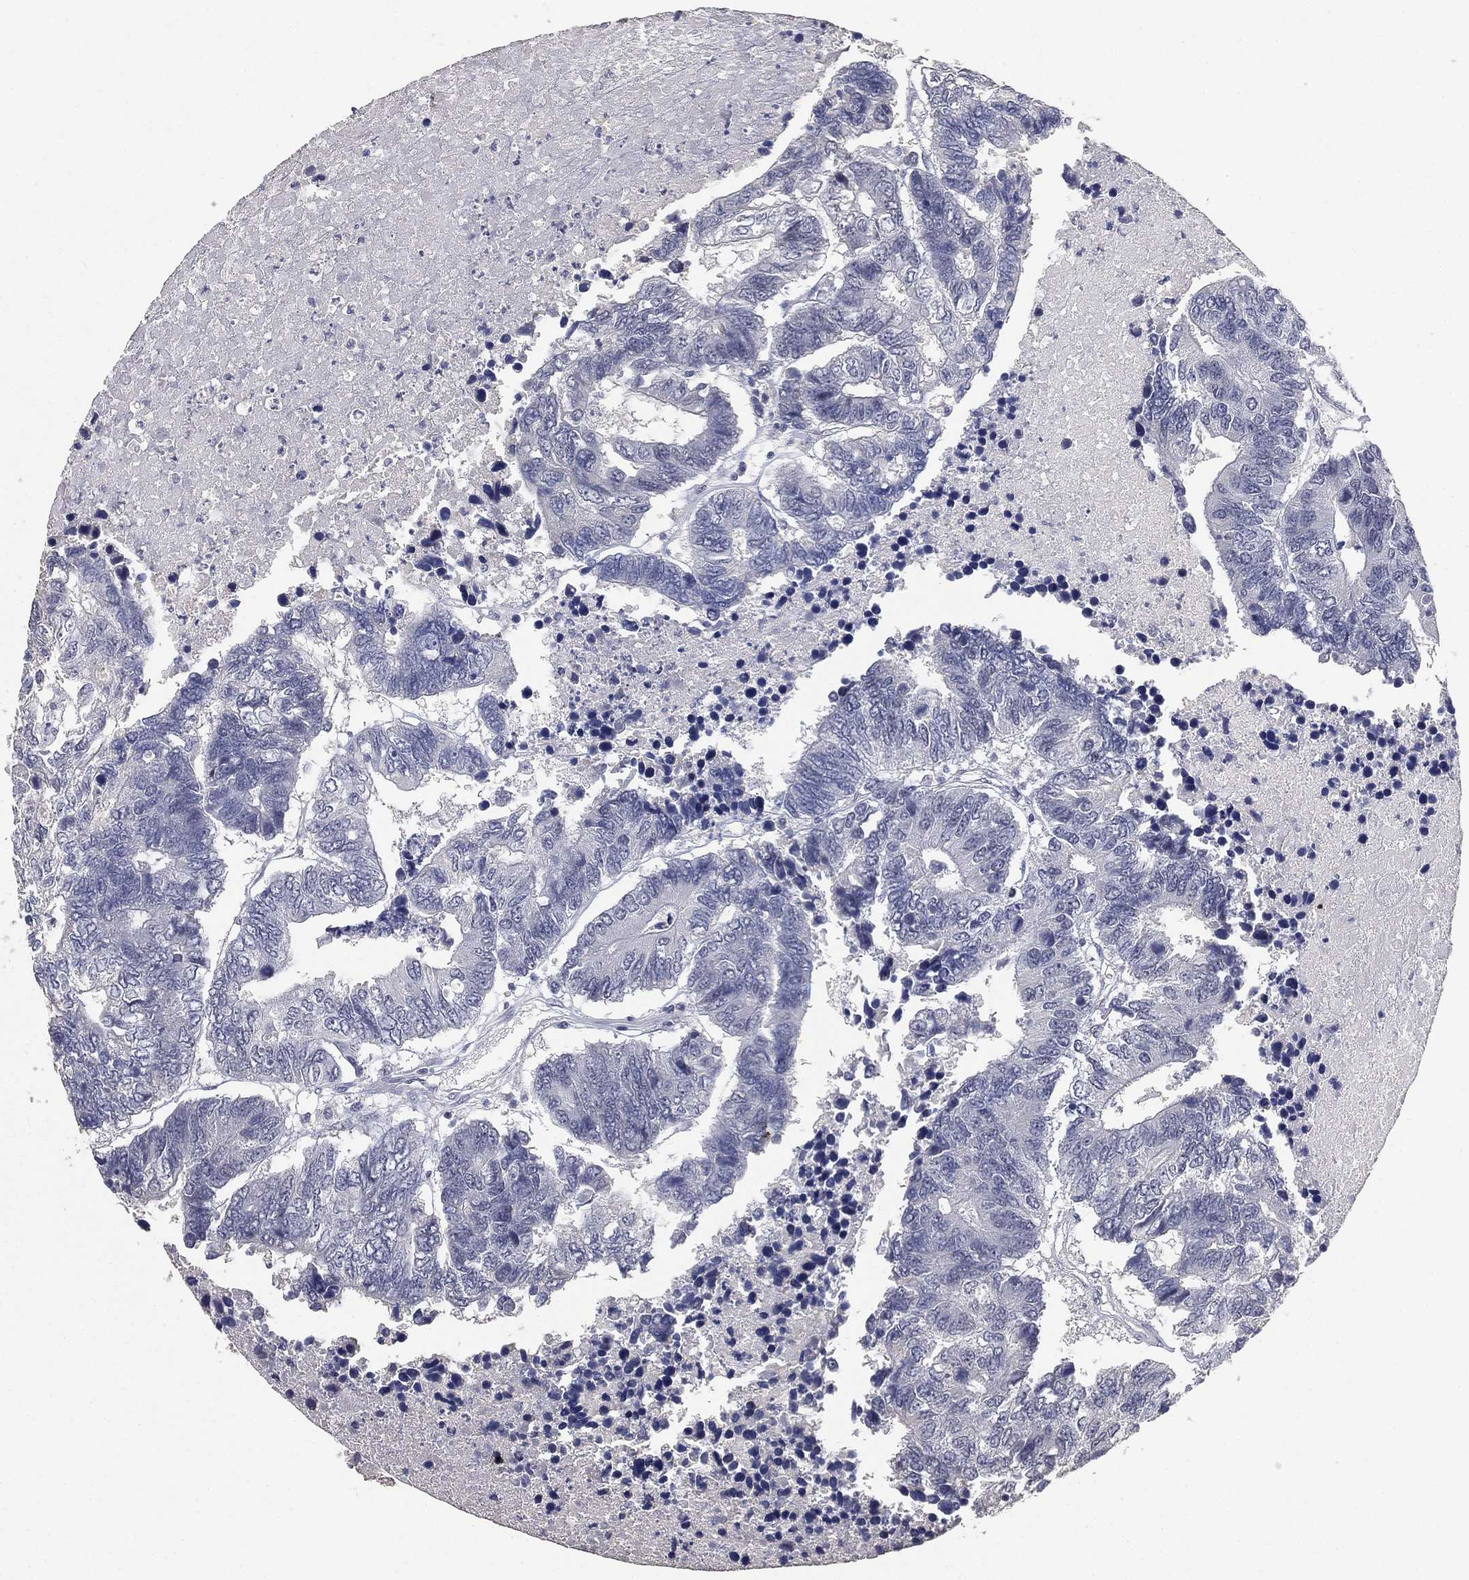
{"staining": {"intensity": "negative", "quantity": "none", "location": "none"}, "tissue": "colorectal cancer", "cell_type": "Tumor cells", "image_type": "cancer", "snomed": [{"axis": "morphology", "description": "Adenocarcinoma, NOS"}, {"axis": "topography", "description": "Colon"}], "caption": "Immunohistochemistry (IHC) histopathology image of neoplastic tissue: colorectal cancer stained with DAB exhibits no significant protein expression in tumor cells.", "gene": "DSG1", "patient": {"sex": "female", "age": 48}}